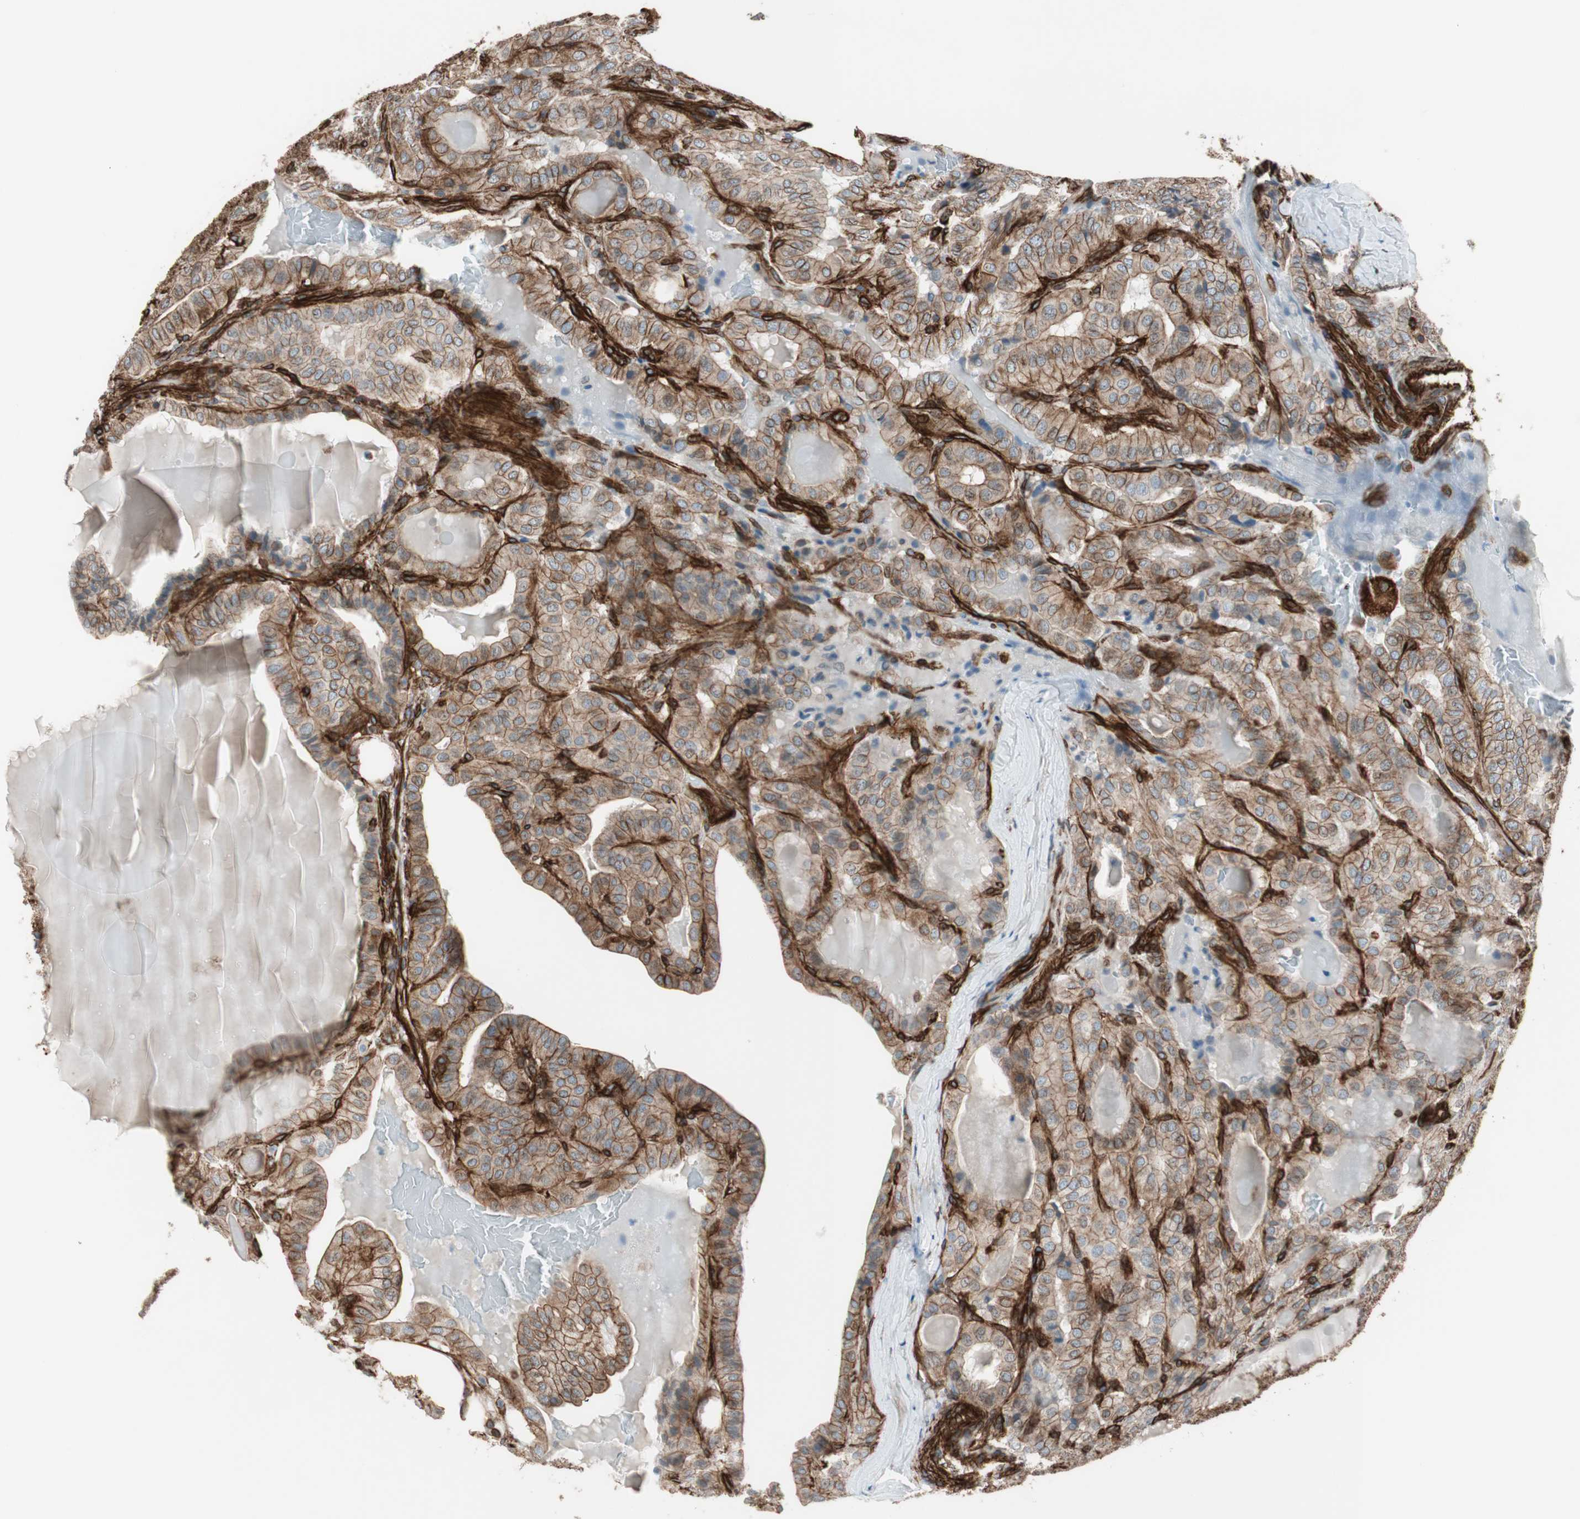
{"staining": {"intensity": "moderate", "quantity": ">75%", "location": "cytoplasmic/membranous"}, "tissue": "thyroid cancer", "cell_type": "Tumor cells", "image_type": "cancer", "snomed": [{"axis": "morphology", "description": "Papillary adenocarcinoma, NOS"}, {"axis": "topography", "description": "Thyroid gland"}], "caption": "Moderate cytoplasmic/membranous staining for a protein is seen in approximately >75% of tumor cells of papillary adenocarcinoma (thyroid) using IHC.", "gene": "TCTA", "patient": {"sex": "male", "age": 77}}